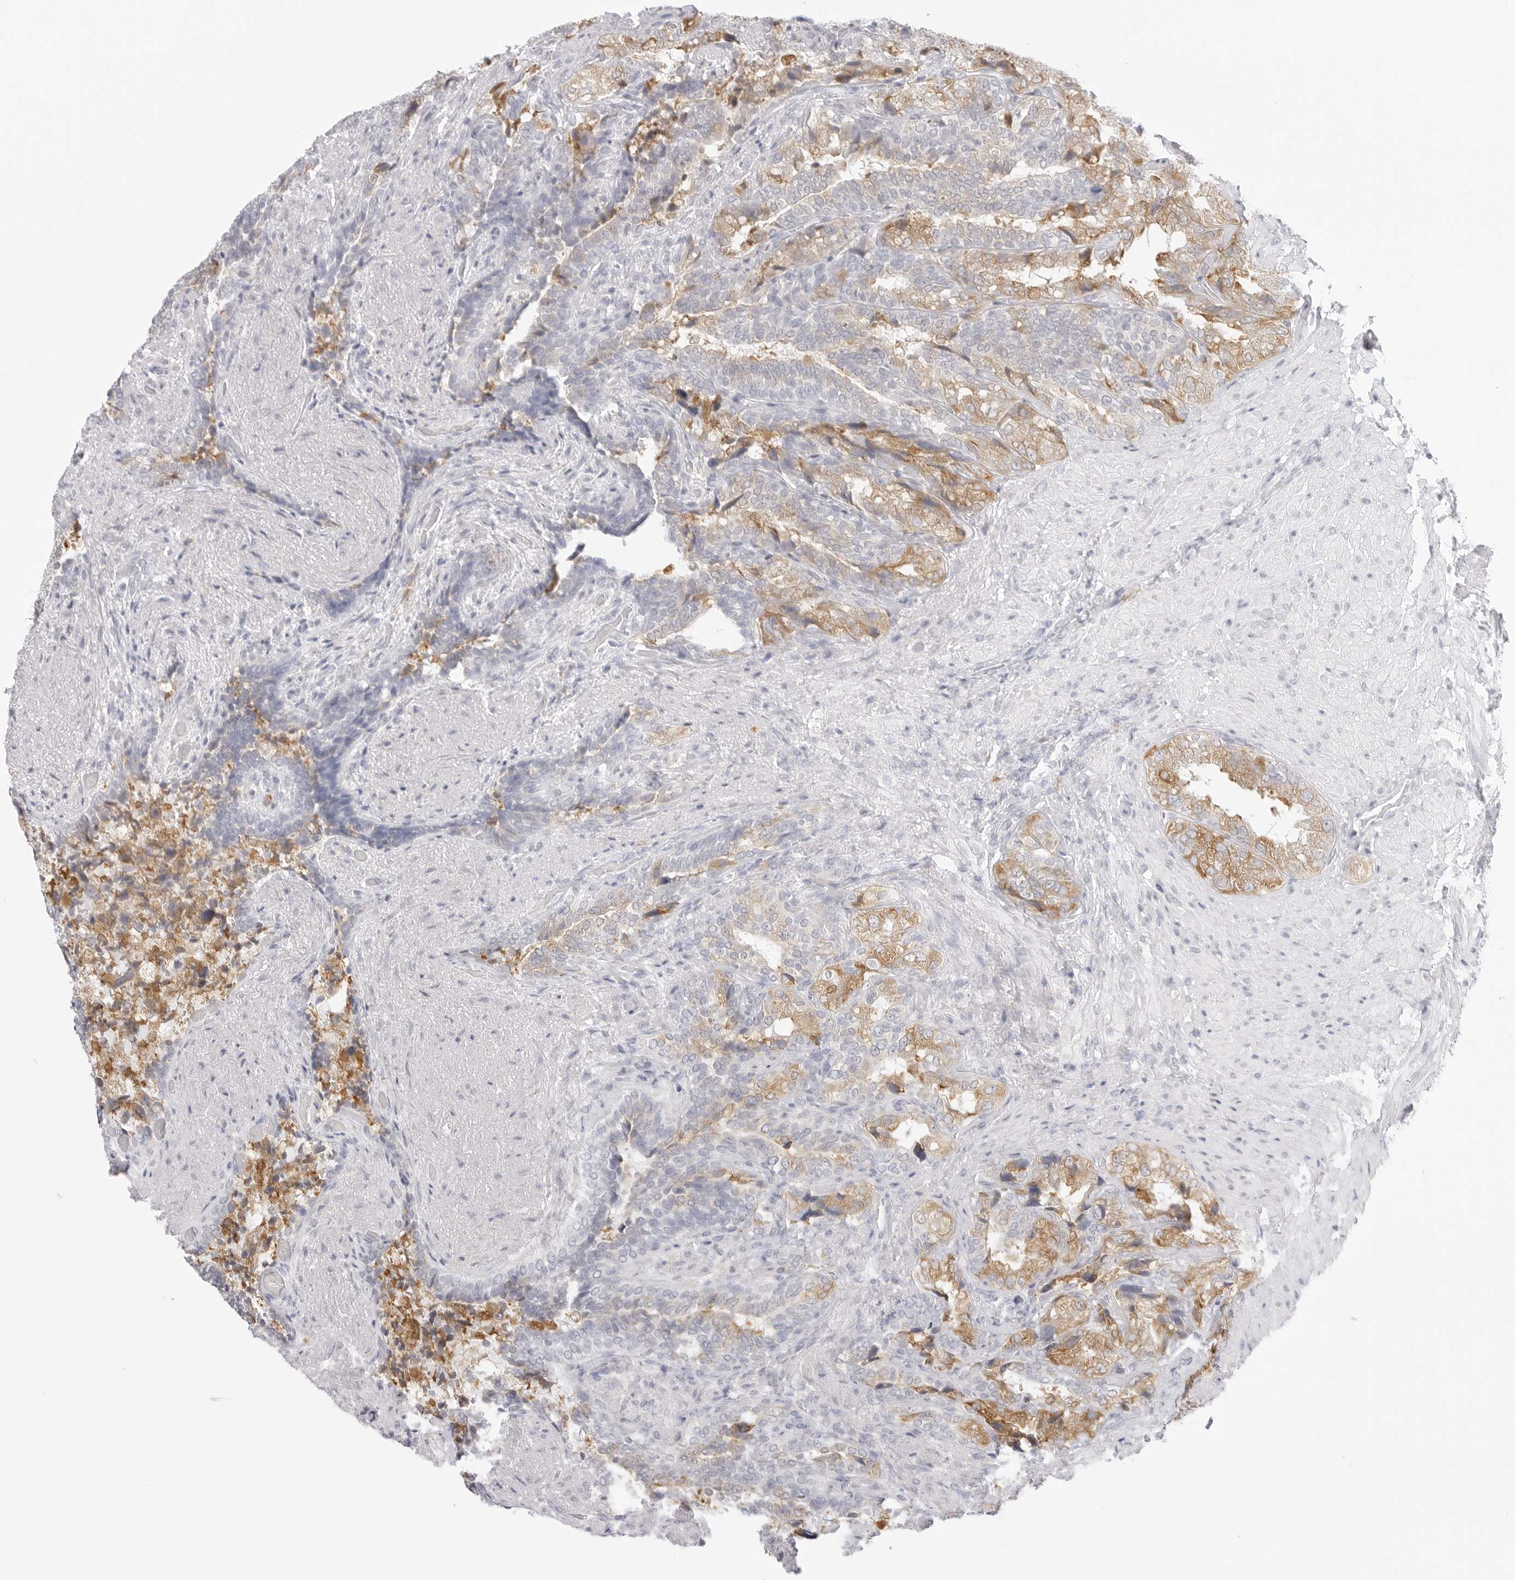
{"staining": {"intensity": "moderate", "quantity": "25%-75%", "location": "cytoplasmic/membranous"}, "tissue": "seminal vesicle", "cell_type": "Glandular cells", "image_type": "normal", "snomed": [{"axis": "morphology", "description": "Normal tissue, NOS"}, {"axis": "topography", "description": "Seminal veicle"}, {"axis": "topography", "description": "Peripheral nerve tissue"}], "caption": "This micrograph reveals immunohistochemistry staining of normal seminal vesicle, with medium moderate cytoplasmic/membranous expression in about 25%-75% of glandular cells.", "gene": "THEM4", "patient": {"sex": "male", "age": 63}}